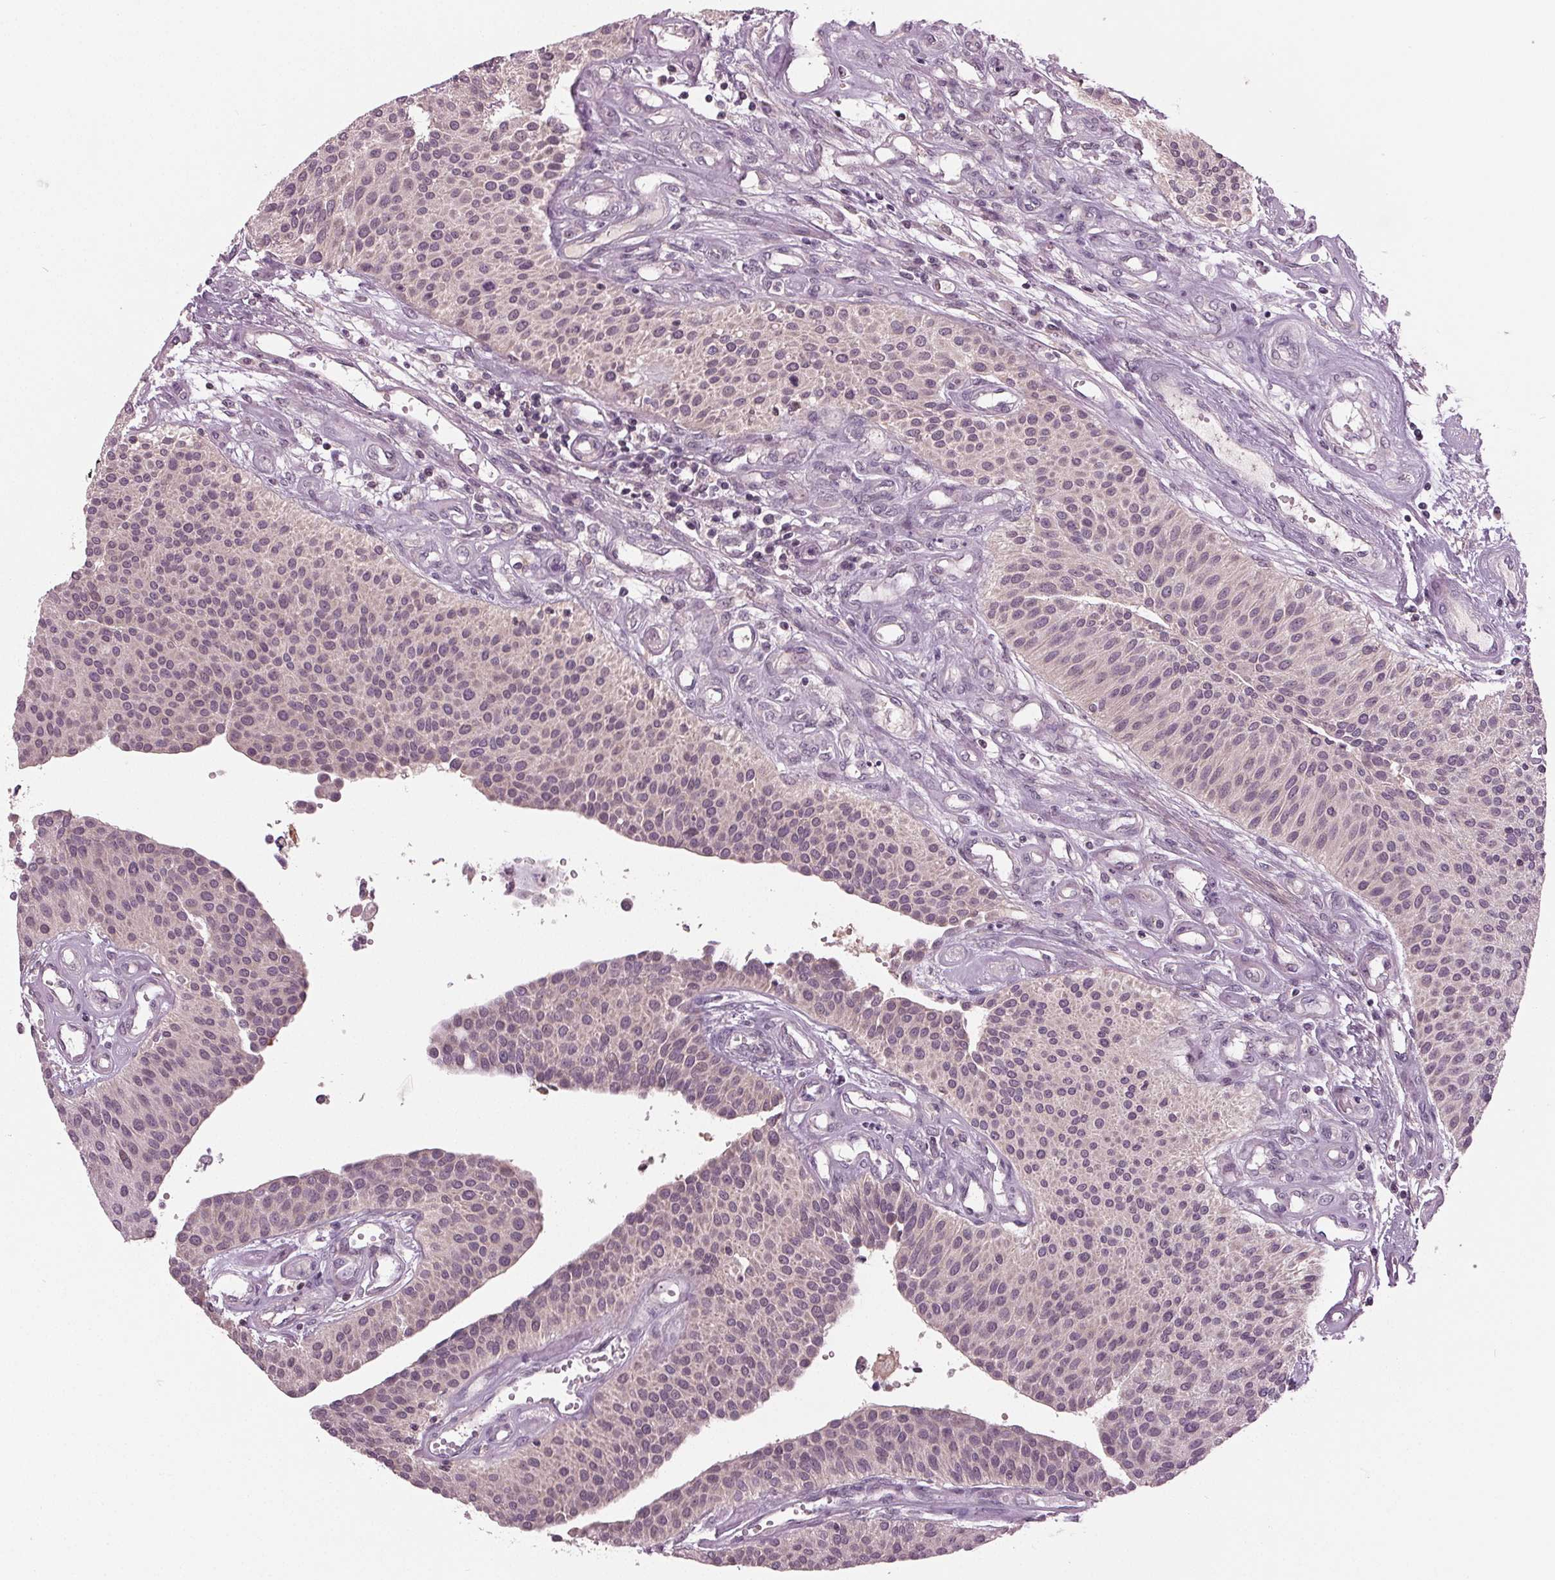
{"staining": {"intensity": "negative", "quantity": "none", "location": "none"}, "tissue": "urothelial cancer", "cell_type": "Tumor cells", "image_type": "cancer", "snomed": [{"axis": "morphology", "description": "Urothelial carcinoma, NOS"}, {"axis": "topography", "description": "Urinary bladder"}], "caption": "DAB (3,3'-diaminobenzidine) immunohistochemical staining of urothelial cancer shows no significant expression in tumor cells. Brightfield microscopy of IHC stained with DAB (3,3'-diaminobenzidine) (brown) and hematoxylin (blue), captured at high magnification.", "gene": "ZNF605", "patient": {"sex": "male", "age": 55}}